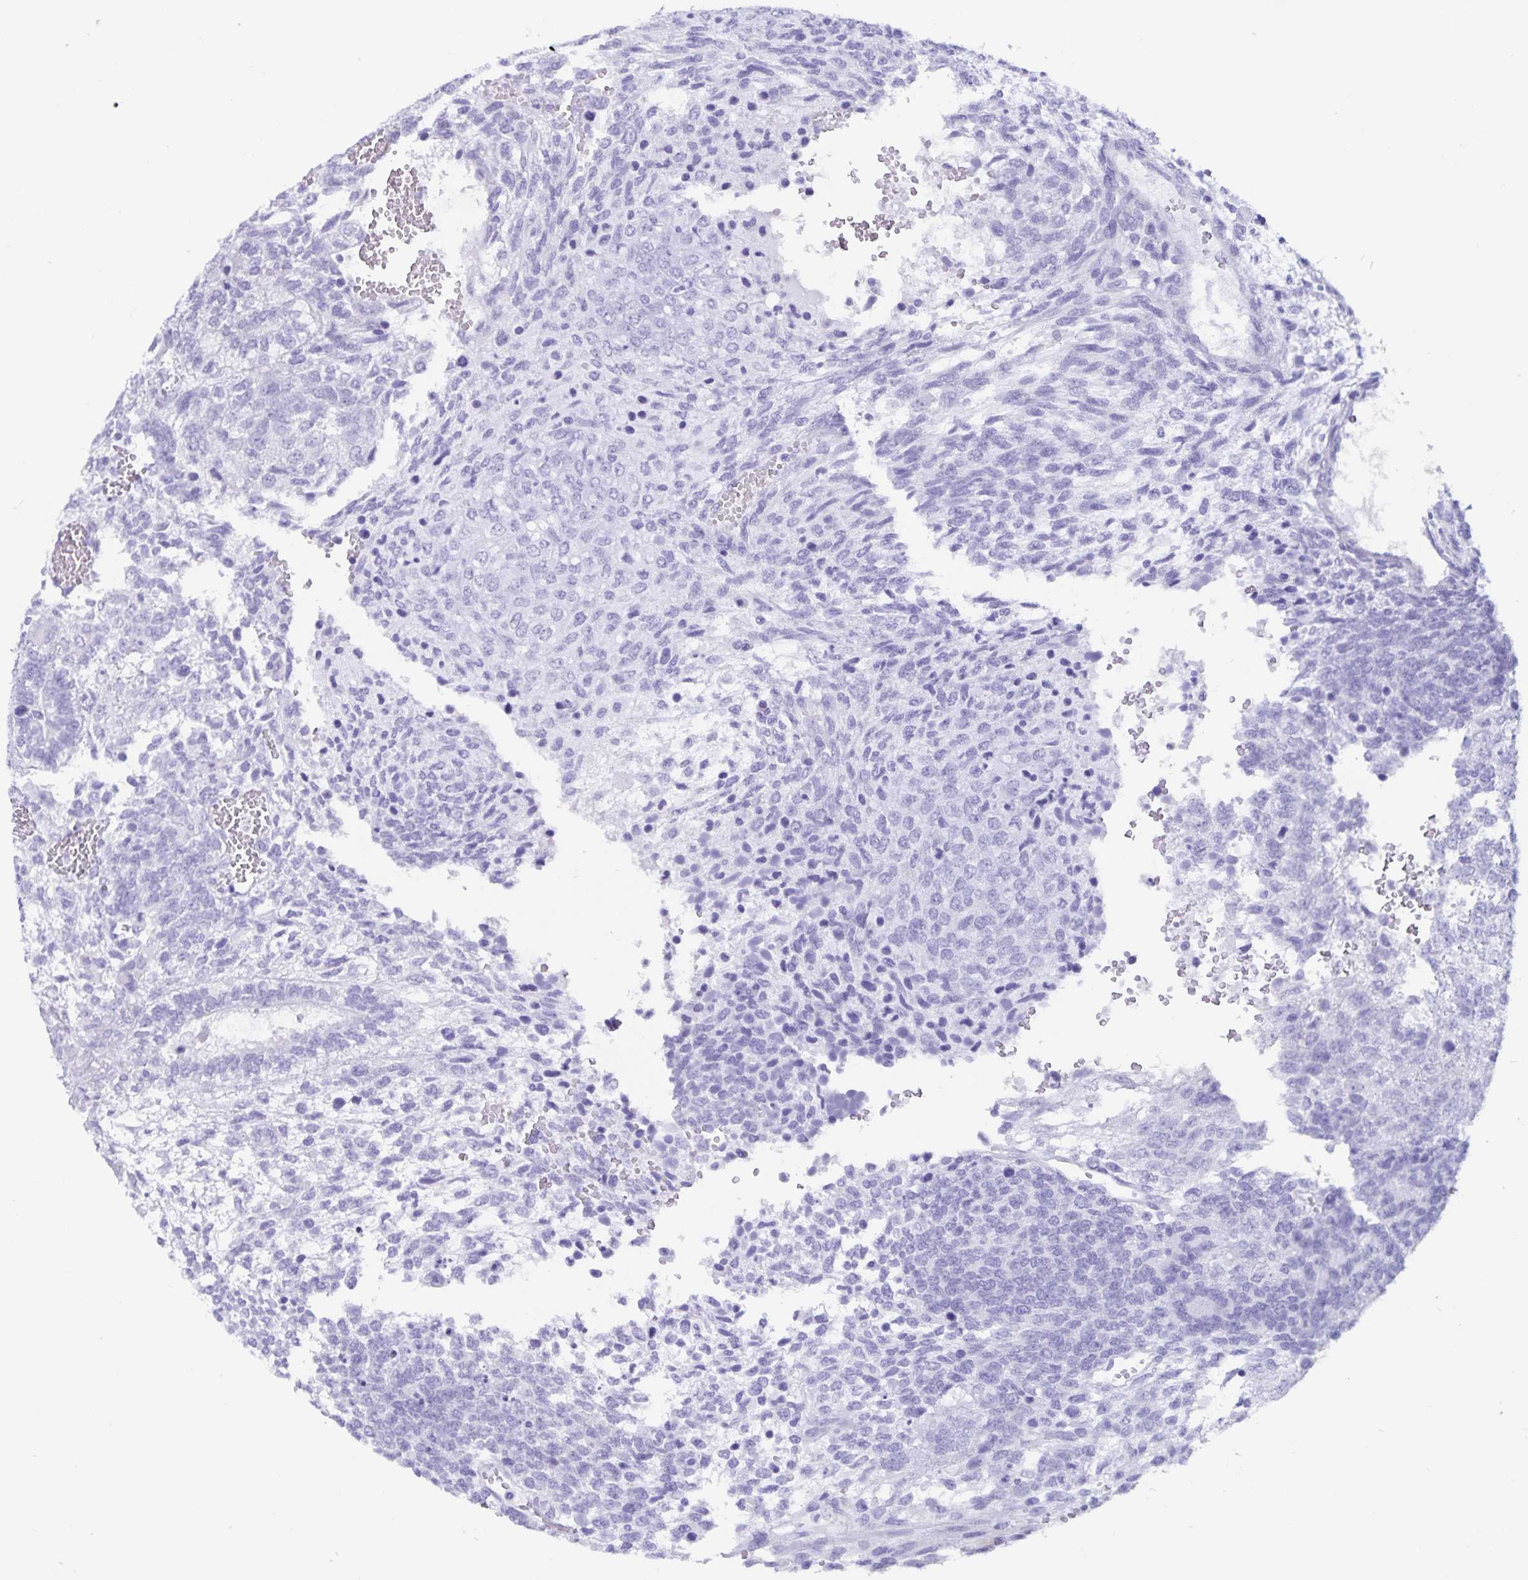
{"staining": {"intensity": "negative", "quantity": "none", "location": "none"}, "tissue": "testis cancer", "cell_type": "Tumor cells", "image_type": "cancer", "snomed": [{"axis": "morphology", "description": "Normal tissue, NOS"}, {"axis": "morphology", "description": "Carcinoma, Embryonal, NOS"}, {"axis": "topography", "description": "Testis"}, {"axis": "topography", "description": "Epididymis"}], "caption": "An immunohistochemistry (IHC) photomicrograph of testis embryonal carcinoma is shown. There is no staining in tumor cells of testis embryonal carcinoma.", "gene": "GPR137", "patient": {"sex": "male", "age": 23}}